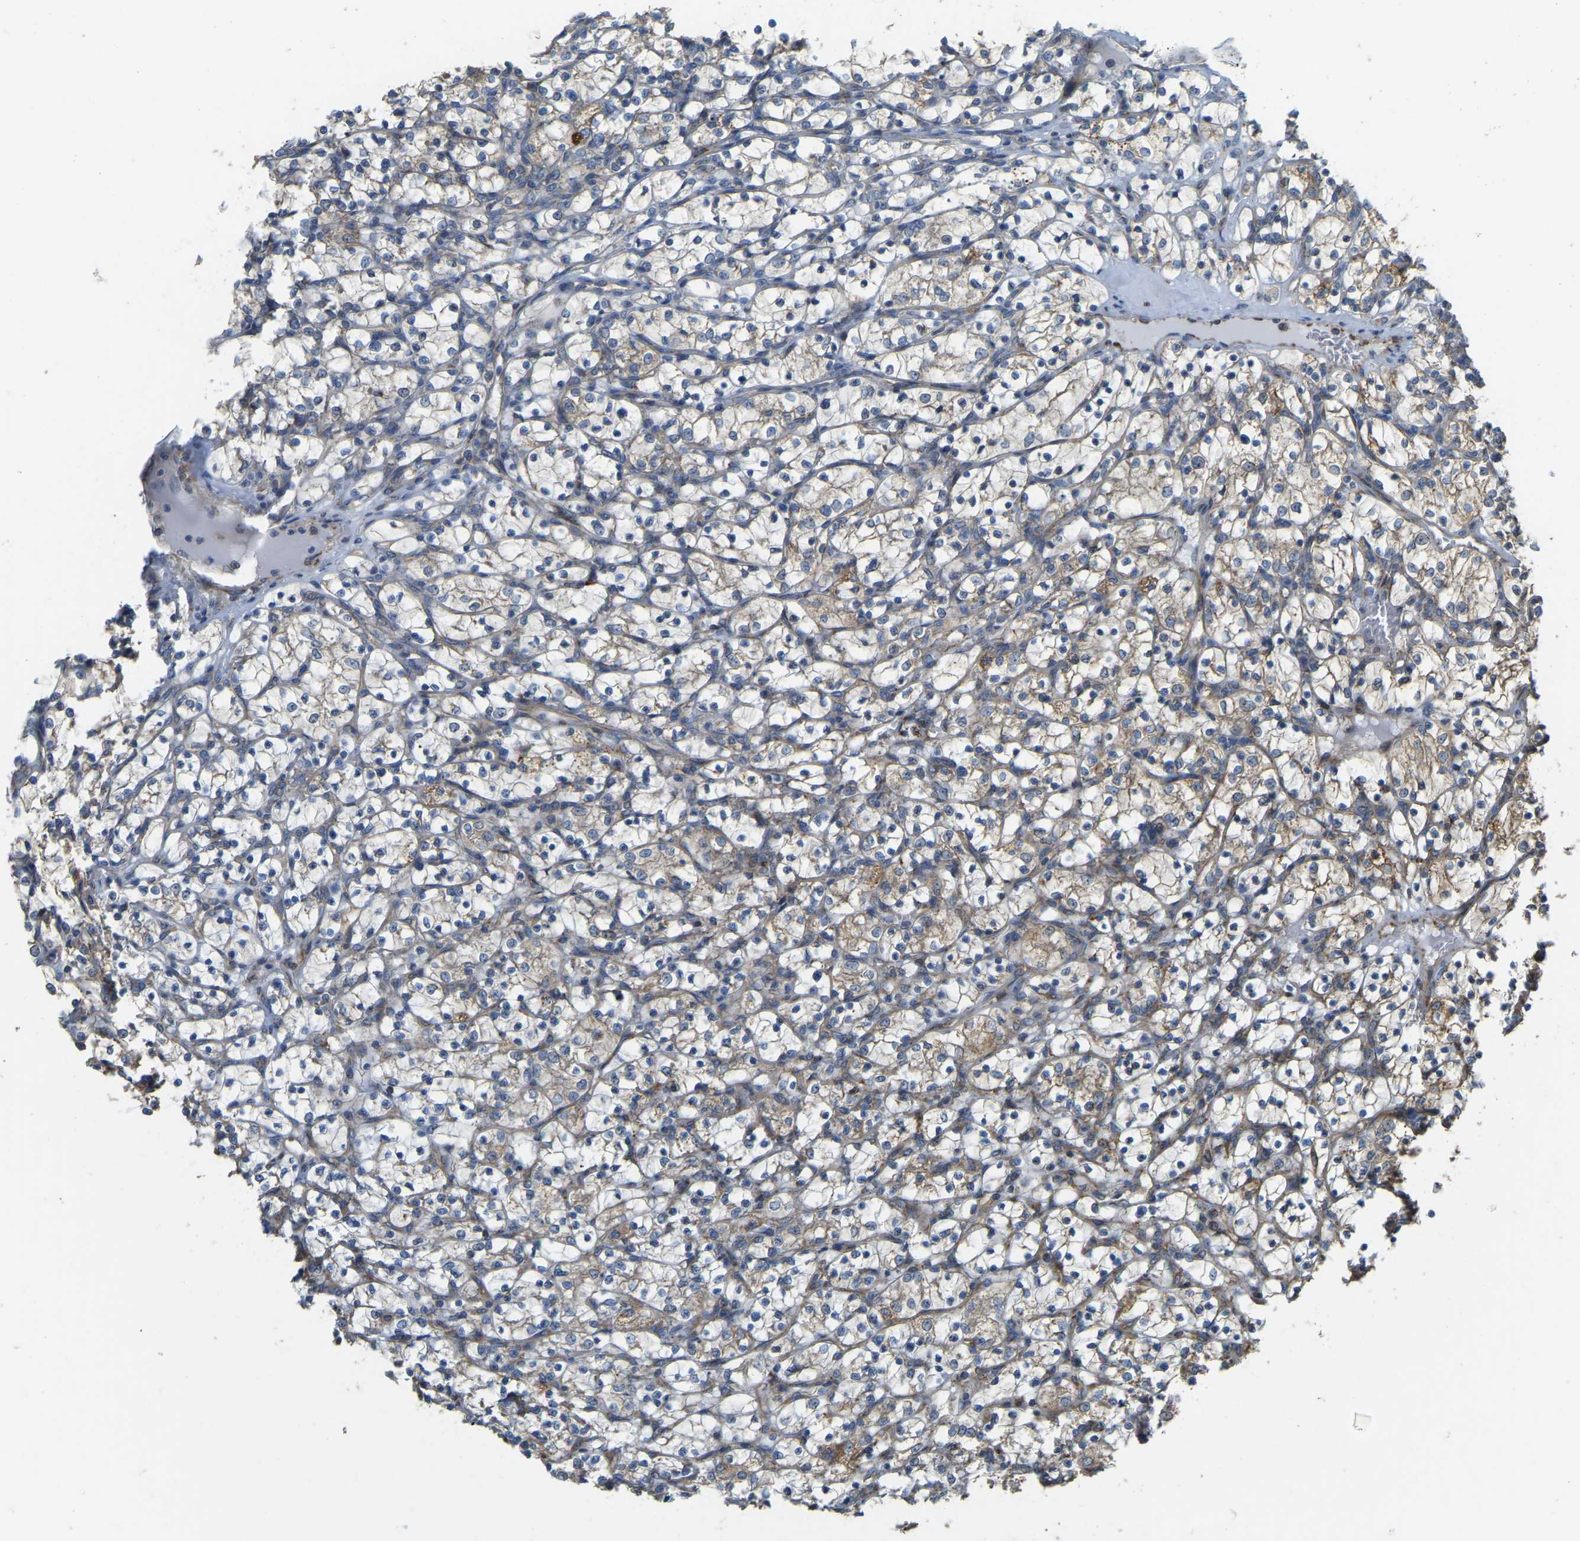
{"staining": {"intensity": "moderate", "quantity": "25%-75%", "location": "cytoplasmic/membranous"}, "tissue": "renal cancer", "cell_type": "Tumor cells", "image_type": "cancer", "snomed": [{"axis": "morphology", "description": "Adenocarcinoma, NOS"}, {"axis": "topography", "description": "Kidney"}], "caption": "Immunohistochemistry of human adenocarcinoma (renal) reveals medium levels of moderate cytoplasmic/membranous expression in approximately 25%-75% of tumor cells. Using DAB (3,3'-diaminobenzidine) (brown) and hematoxylin (blue) stains, captured at high magnification using brightfield microscopy.", "gene": "PSMD7", "patient": {"sex": "female", "age": 69}}